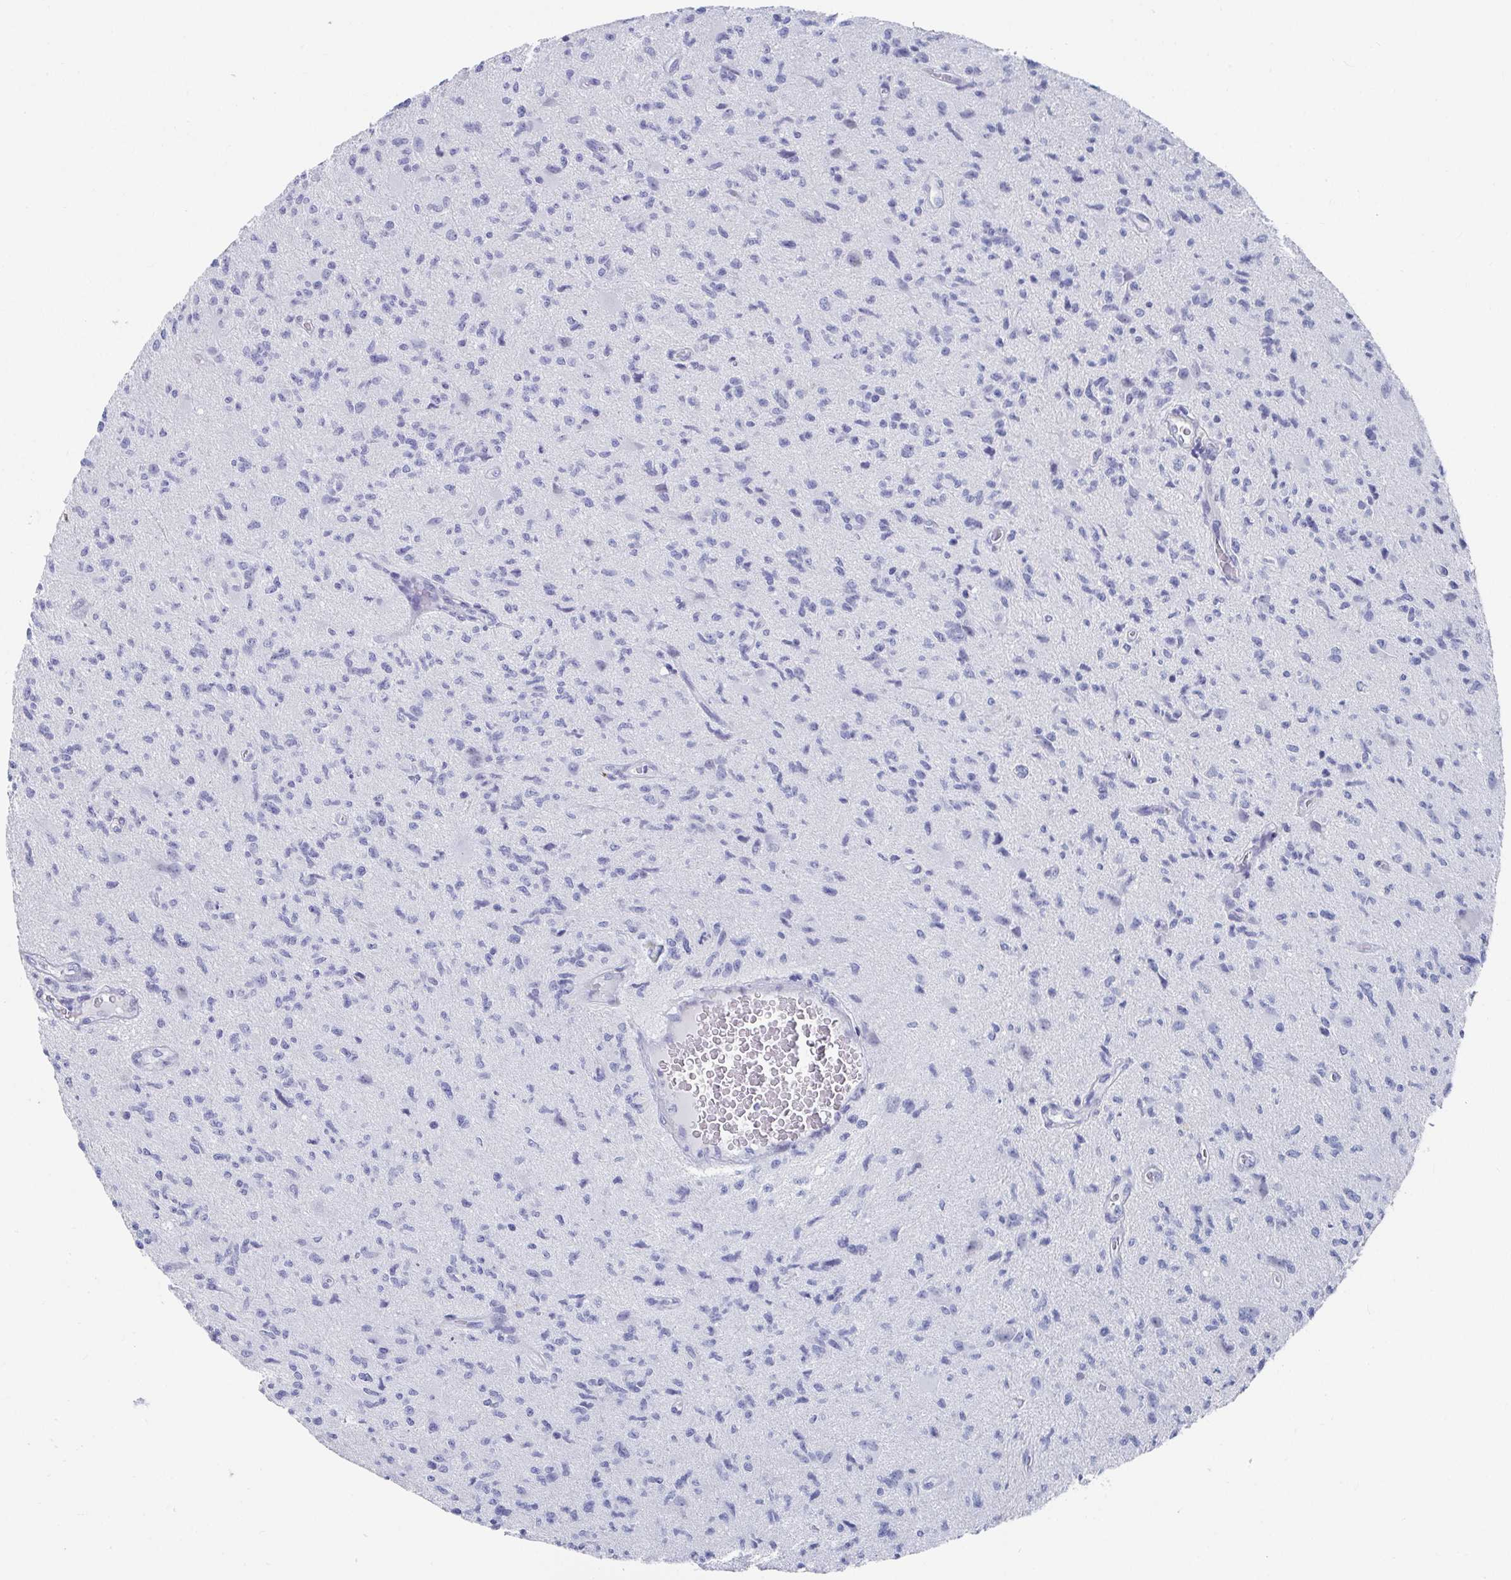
{"staining": {"intensity": "negative", "quantity": "none", "location": "none"}, "tissue": "glioma", "cell_type": "Tumor cells", "image_type": "cancer", "snomed": [{"axis": "morphology", "description": "Glioma, malignant, High grade"}, {"axis": "topography", "description": "Brain"}], "caption": "Histopathology image shows no protein expression in tumor cells of malignant high-grade glioma tissue.", "gene": "ZFP82", "patient": {"sex": "male", "age": 67}}